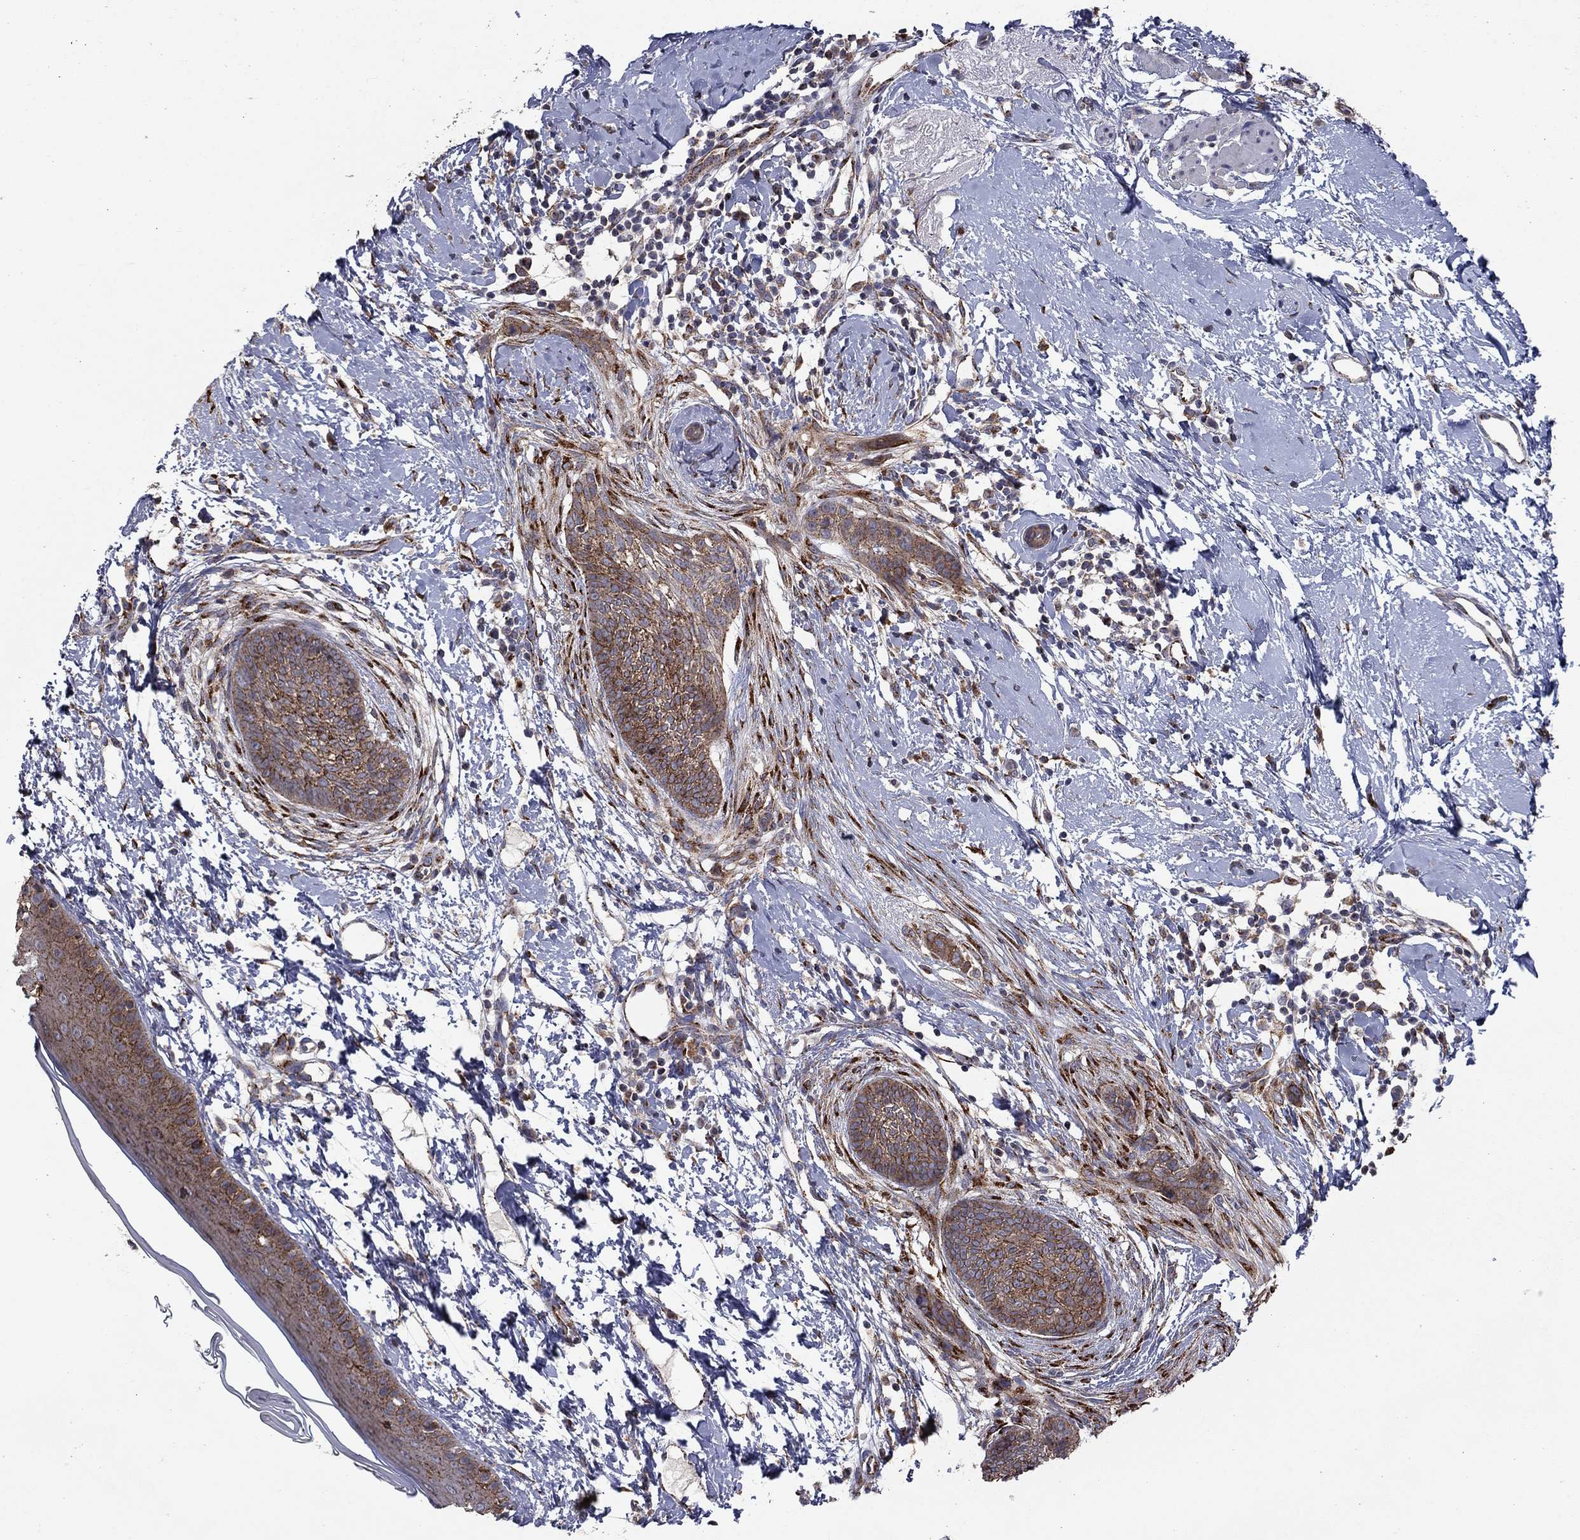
{"staining": {"intensity": "moderate", "quantity": ">75%", "location": "cytoplasmic/membranous"}, "tissue": "skin cancer", "cell_type": "Tumor cells", "image_type": "cancer", "snomed": [{"axis": "morphology", "description": "Basal cell carcinoma"}, {"axis": "topography", "description": "Skin"}], "caption": "This image displays skin cancer stained with IHC to label a protein in brown. The cytoplasmic/membranous of tumor cells show moderate positivity for the protein. Nuclei are counter-stained blue.", "gene": "YIF1A", "patient": {"sex": "female", "age": 65}}